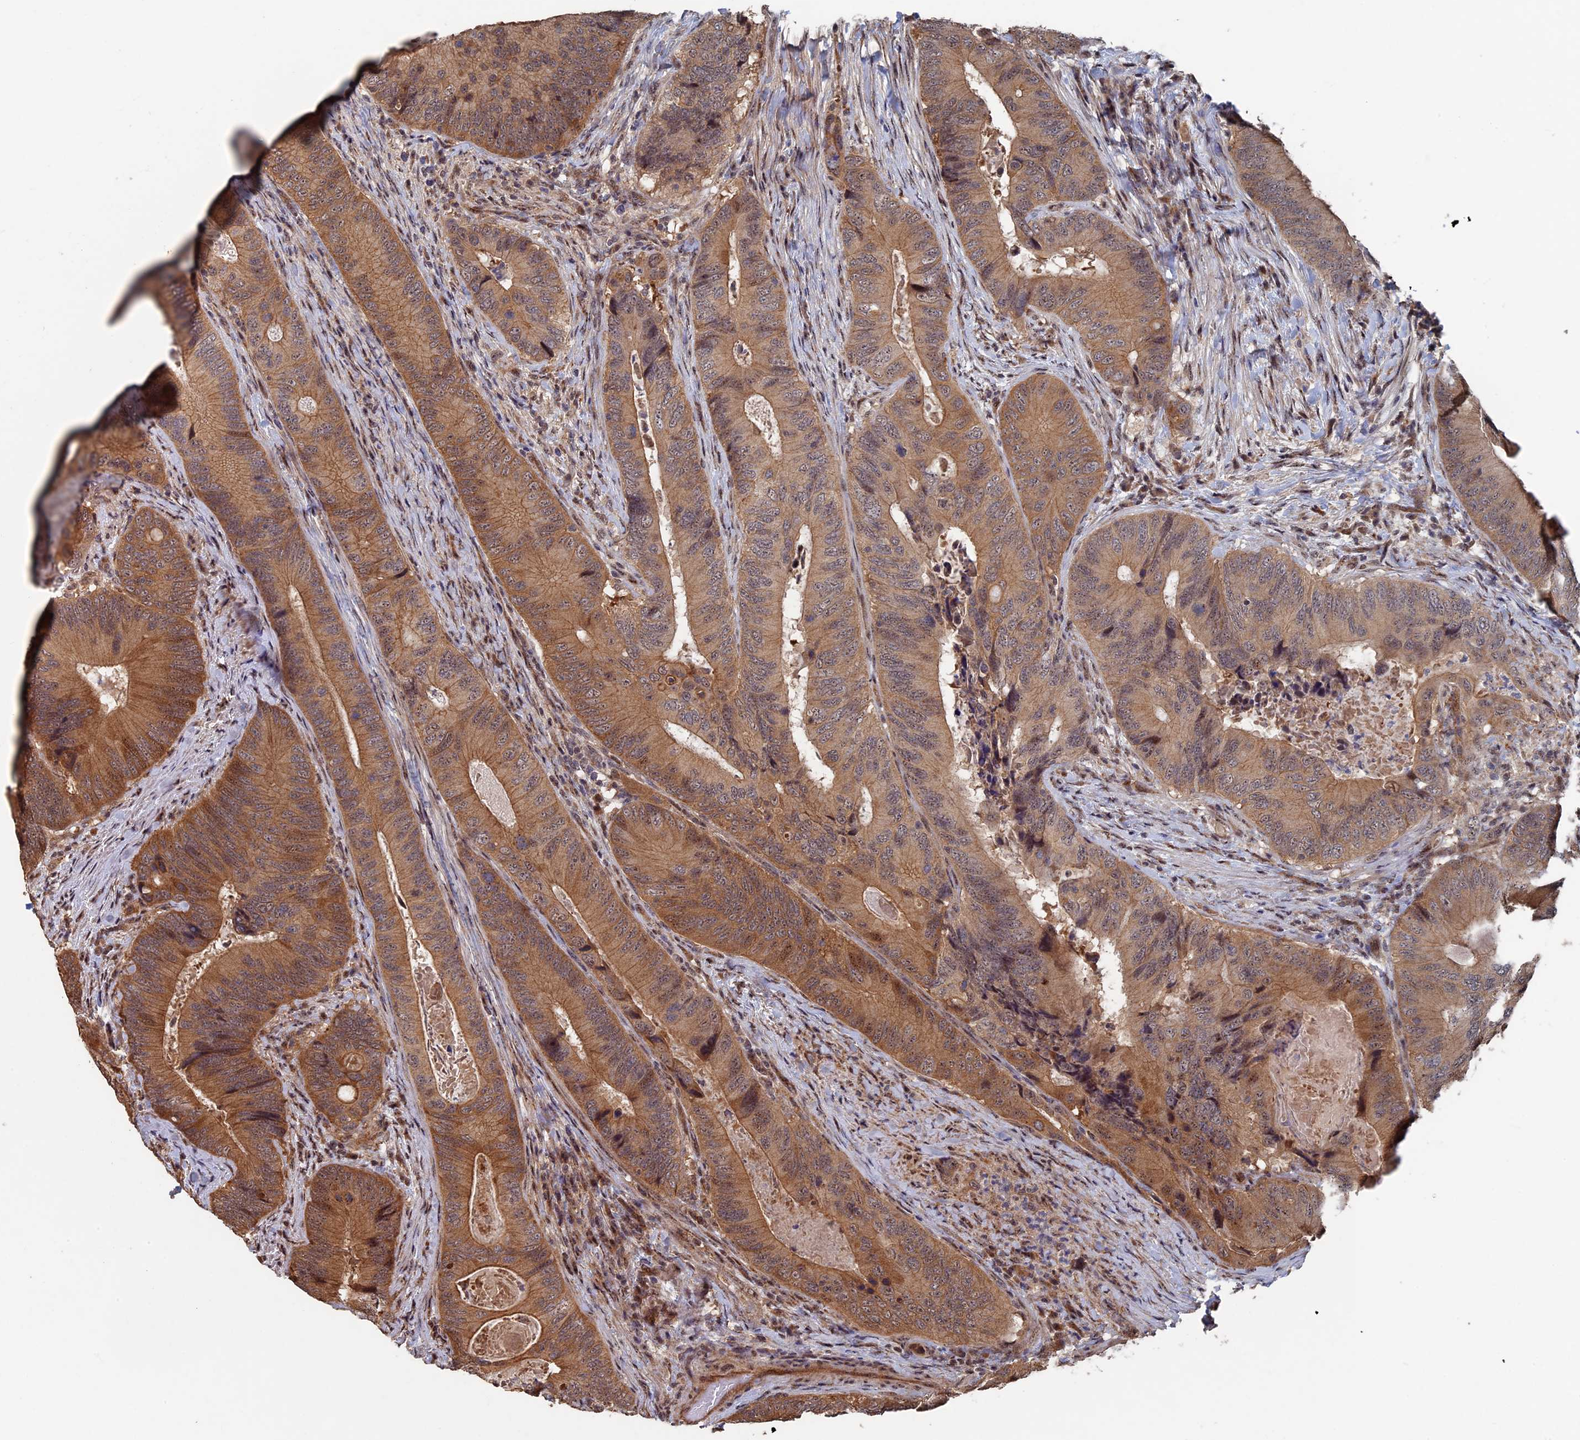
{"staining": {"intensity": "moderate", "quantity": ">75%", "location": "cytoplasmic/membranous"}, "tissue": "colorectal cancer", "cell_type": "Tumor cells", "image_type": "cancer", "snomed": [{"axis": "morphology", "description": "Adenocarcinoma, NOS"}, {"axis": "topography", "description": "Colon"}], "caption": "High-magnification brightfield microscopy of colorectal cancer (adenocarcinoma) stained with DAB (3,3'-diaminobenzidine) (brown) and counterstained with hematoxylin (blue). tumor cells exhibit moderate cytoplasmic/membranous staining is identified in approximately>75% of cells.", "gene": "KIAA1328", "patient": {"sex": "male", "age": 84}}